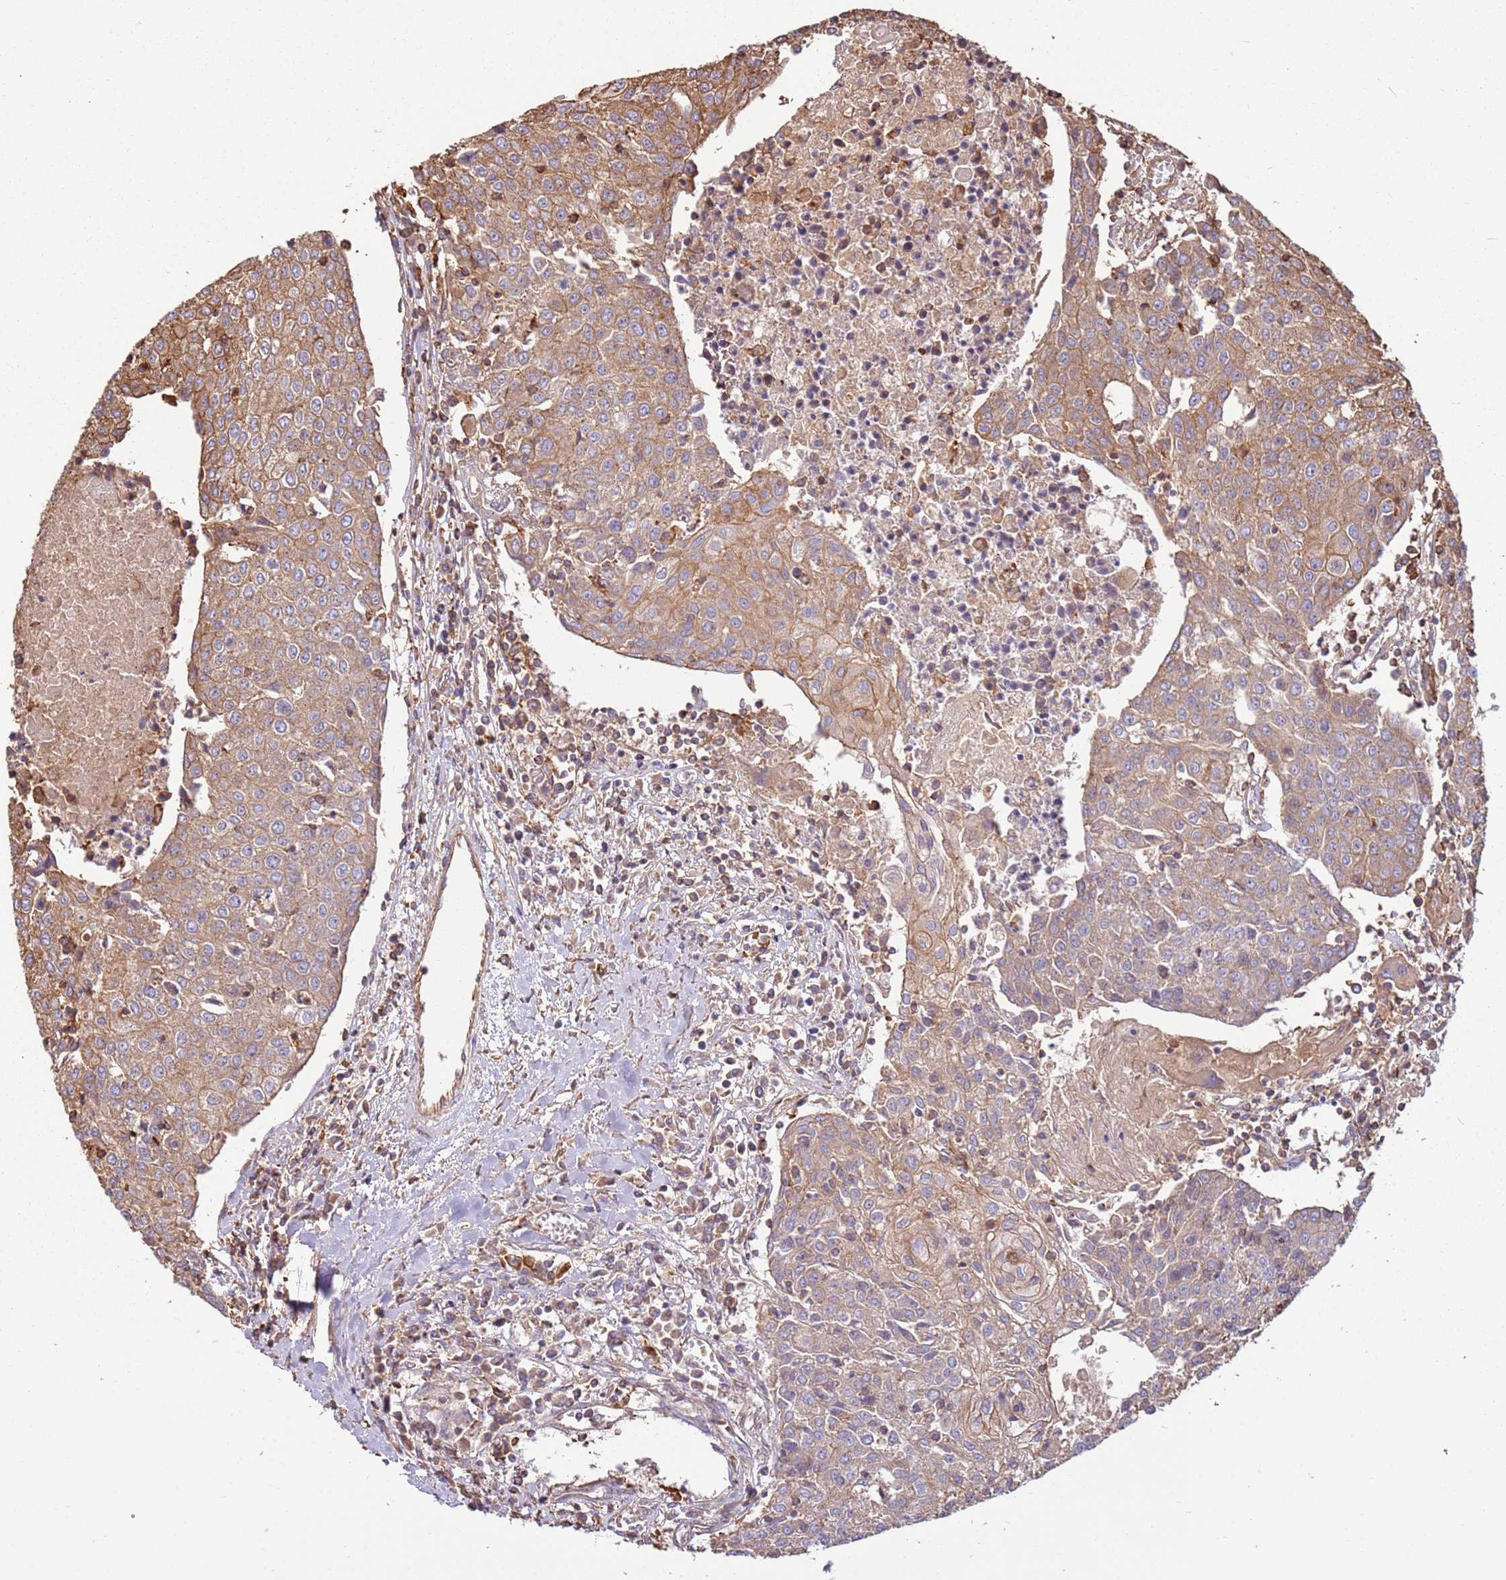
{"staining": {"intensity": "weak", "quantity": "25%-75%", "location": "cytoplasmic/membranous"}, "tissue": "urothelial cancer", "cell_type": "Tumor cells", "image_type": "cancer", "snomed": [{"axis": "morphology", "description": "Urothelial carcinoma, High grade"}, {"axis": "topography", "description": "Urinary bladder"}], "caption": "A low amount of weak cytoplasmic/membranous positivity is seen in approximately 25%-75% of tumor cells in high-grade urothelial carcinoma tissue.", "gene": "ACVR2A", "patient": {"sex": "female", "age": 85}}